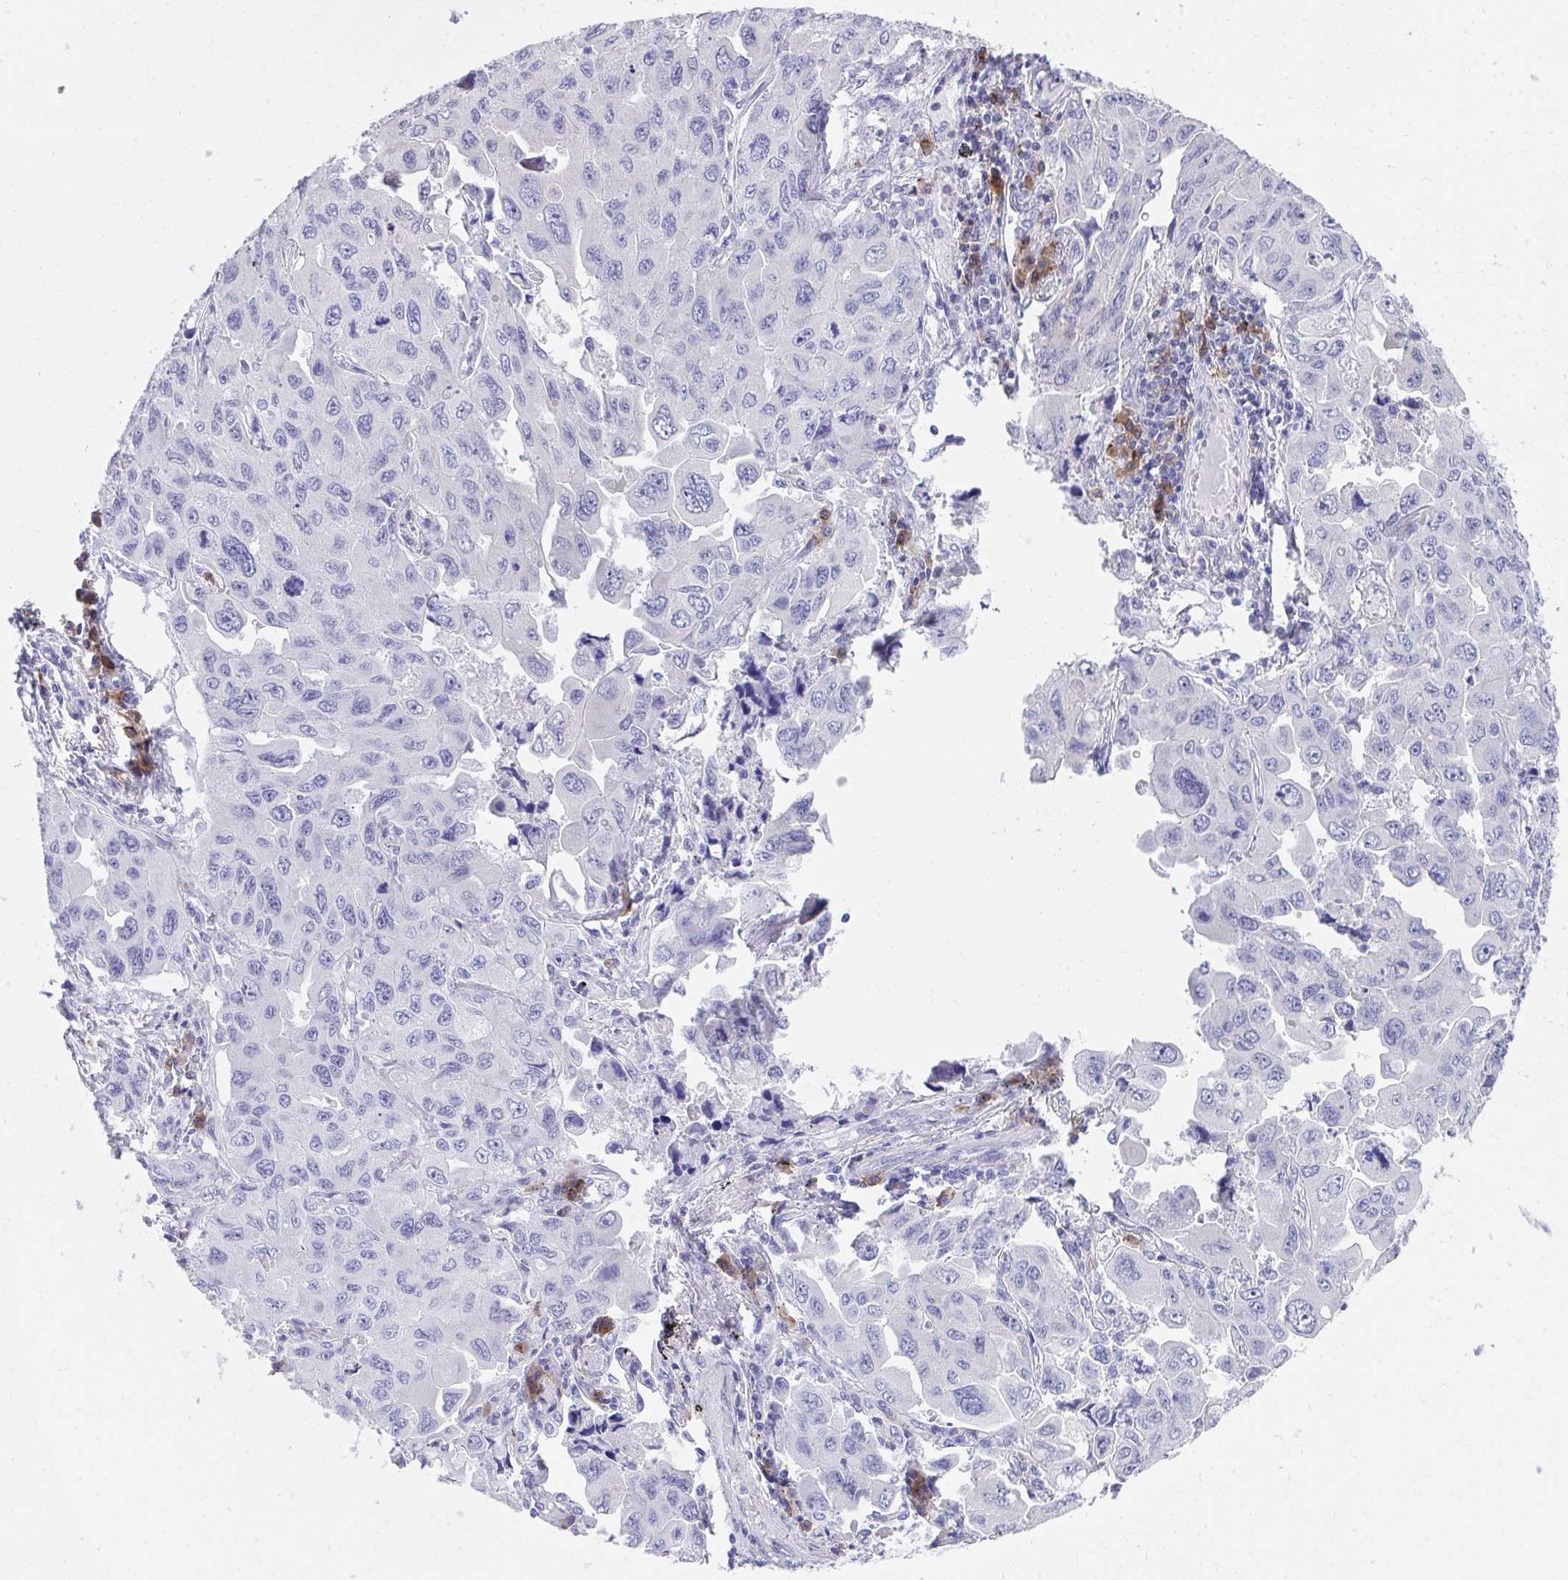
{"staining": {"intensity": "negative", "quantity": "none", "location": "none"}, "tissue": "lung cancer", "cell_type": "Tumor cells", "image_type": "cancer", "snomed": [{"axis": "morphology", "description": "Adenocarcinoma, NOS"}, {"axis": "topography", "description": "Lung"}], "caption": "A high-resolution histopathology image shows immunohistochemistry staining of adenocarcinoma (lung), which shows no significant staining in tumor cells. (DAB IHC visualized using brightfield microscopy, high magnification).", "gene": "SLAMF7", "patient": {"sex": "male", "age": 64}}